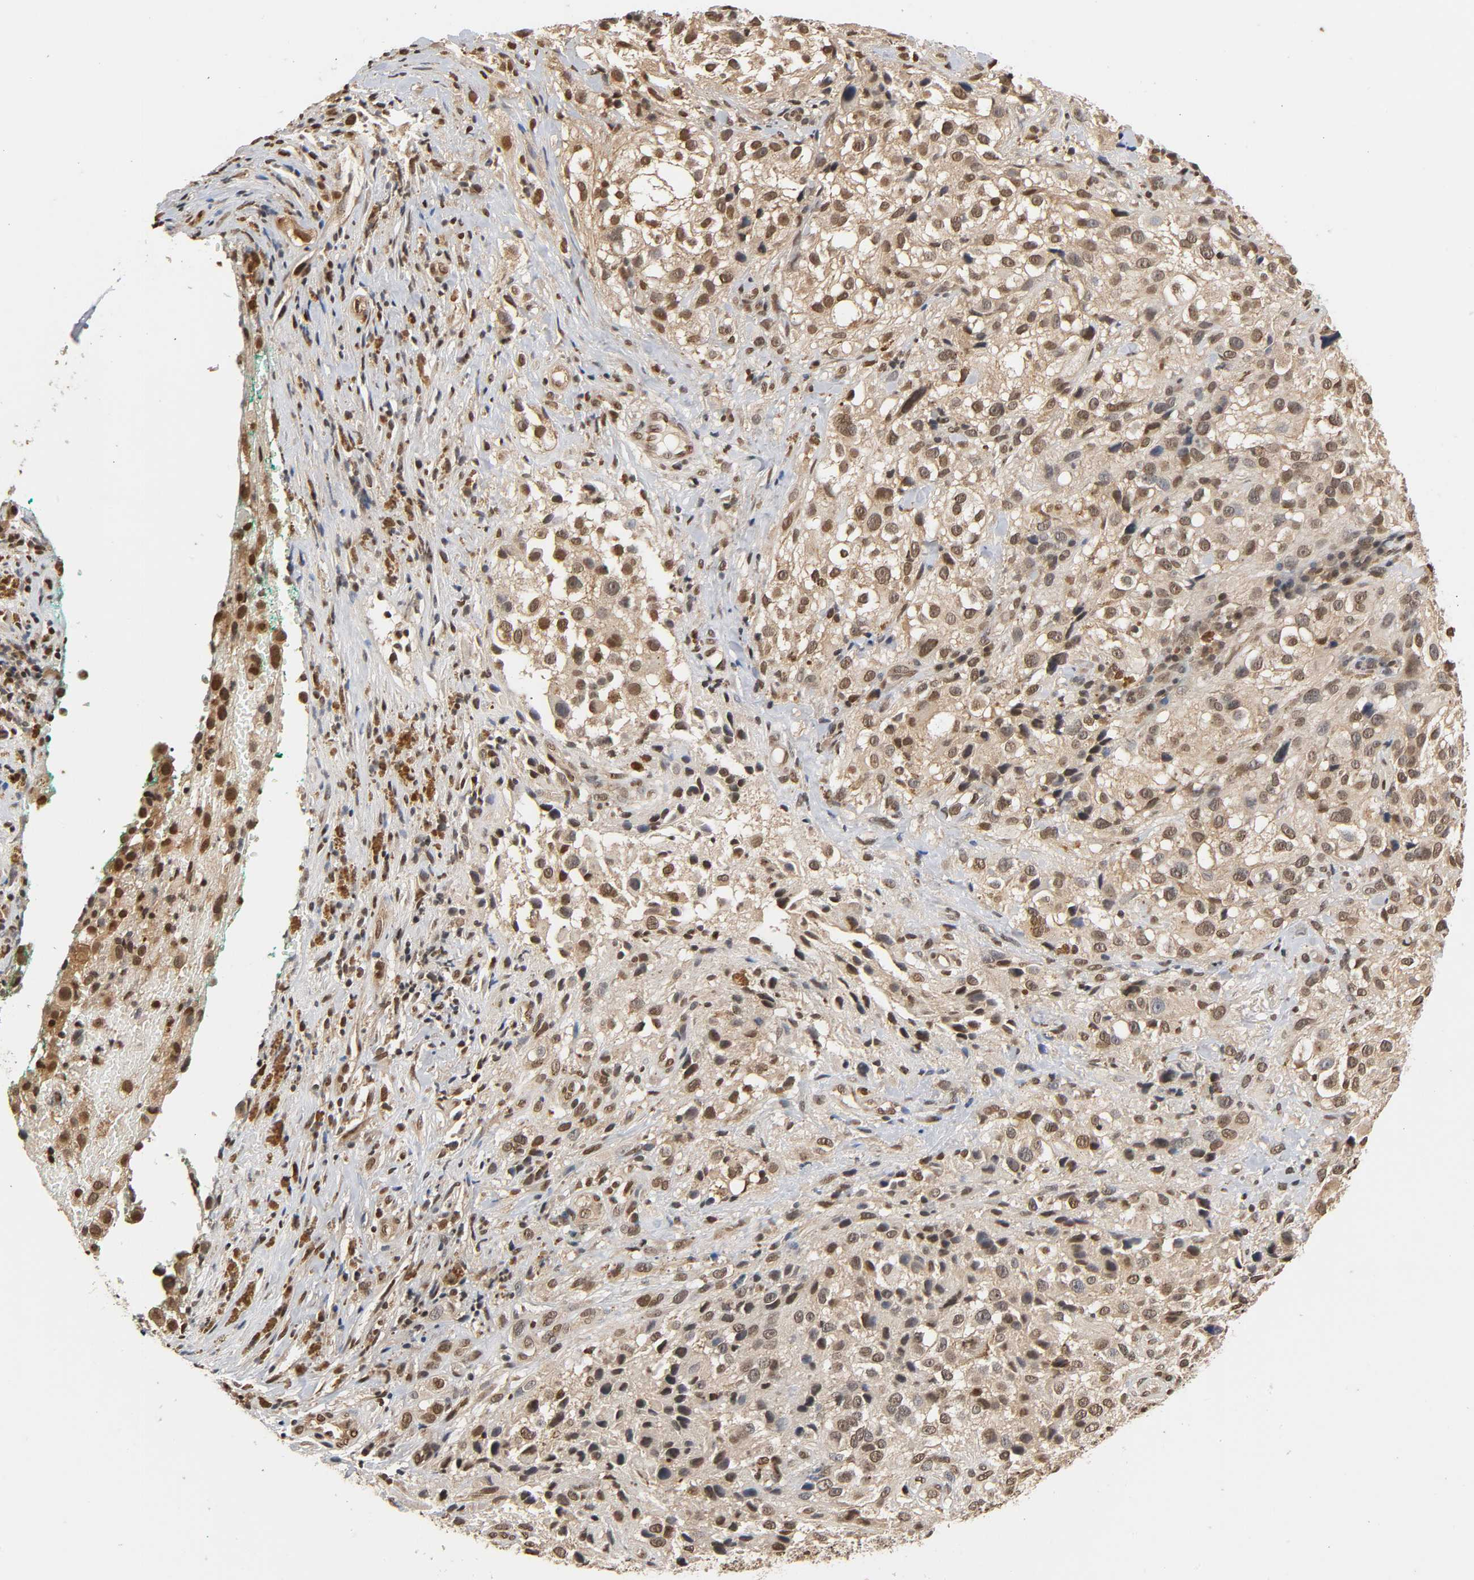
{"staining": {"intensity": "moderate", "quantity": "25%-75%", "location": "cytoplasmic/membranous,nuclear"}, "tissue": "melanoma", "cell_type": "Tumor cells", "image_type": "cancer", "snomed": [{"axis": "morphology", "description": "Necrosis, NOS"}, {"axis": "morphology", "description": "Malignant melanoma, NOS"}, {"axis": "topography", "description": "Skin"}], "caption": "Tumor cells exhibit medium levels of moderate cytoplasmic/membranous and nuclear expression in approximately 25%-75% of cells in malignant melanoma. (DAB (3,3'-diaminobenzidine) IHC, brown staining for protein, blue staining for nuclei).", "gene": "UBC", "patient": {"sex": "female", "age": 87}}